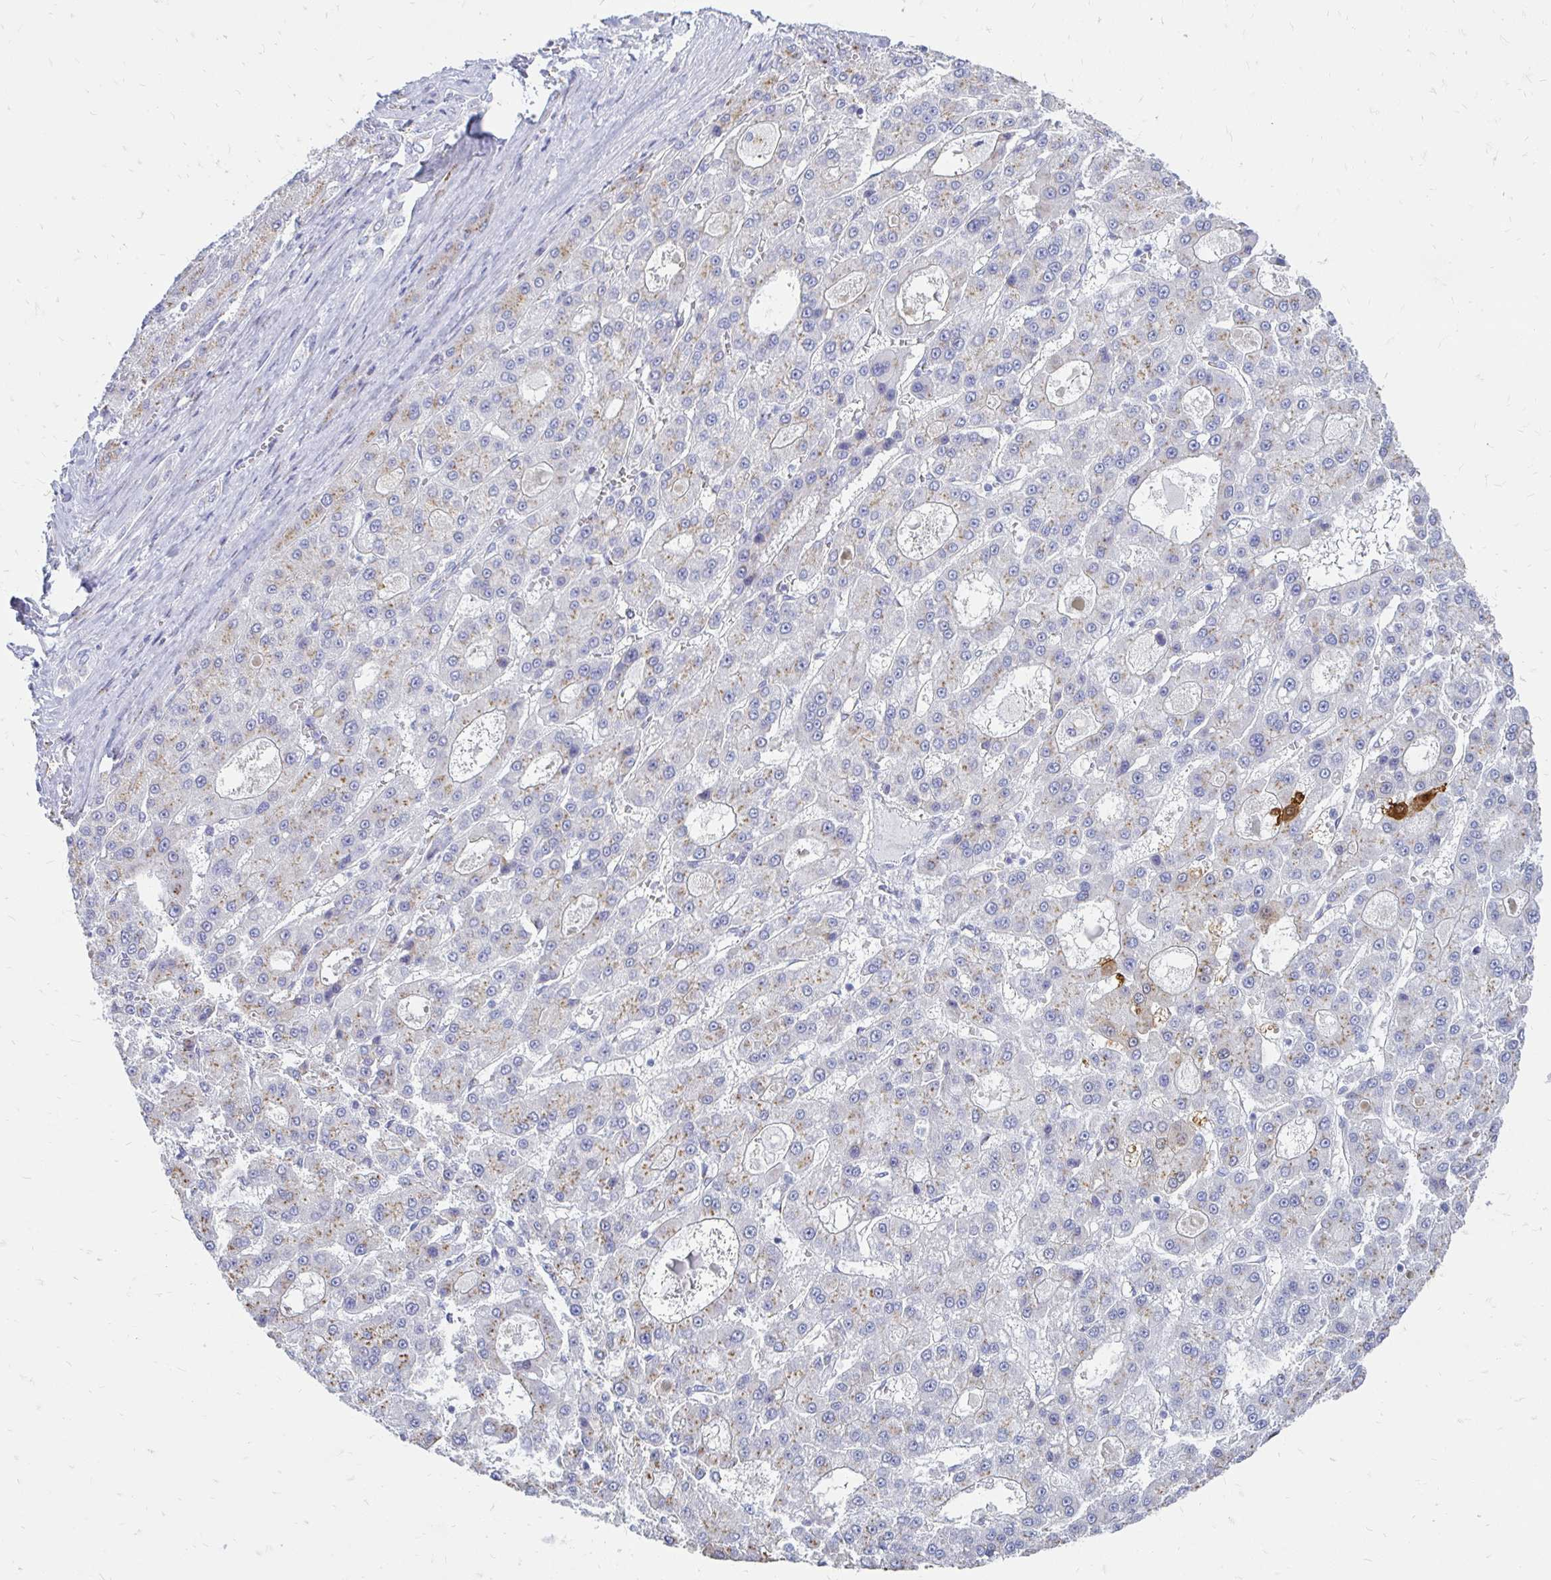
{"staining": {"intensity": "weak", "quantity": "25%-75%", "location": "cytoplasmic/membranous"}, "tissue": "liver cancer", "cell_type": "Tumor cells", "image_type": "cancer", "snomed": [{"axis": "morphology", "description": "Carcinoma, Hepatocellular, NOS"}, {"axis": "topography", "description": "Liver"}], "caption": "Immunohistochemical staining of liver cancer reveals low levels of weak cytoplasmic/membranous protein expression in approximately 25%-75% of tumor cells. Immunohistochemistry stains the protein in brown and the nuclei are stained blue.", "gene": "PAGE4", "patient": {"sex": "male", "age": 70}}